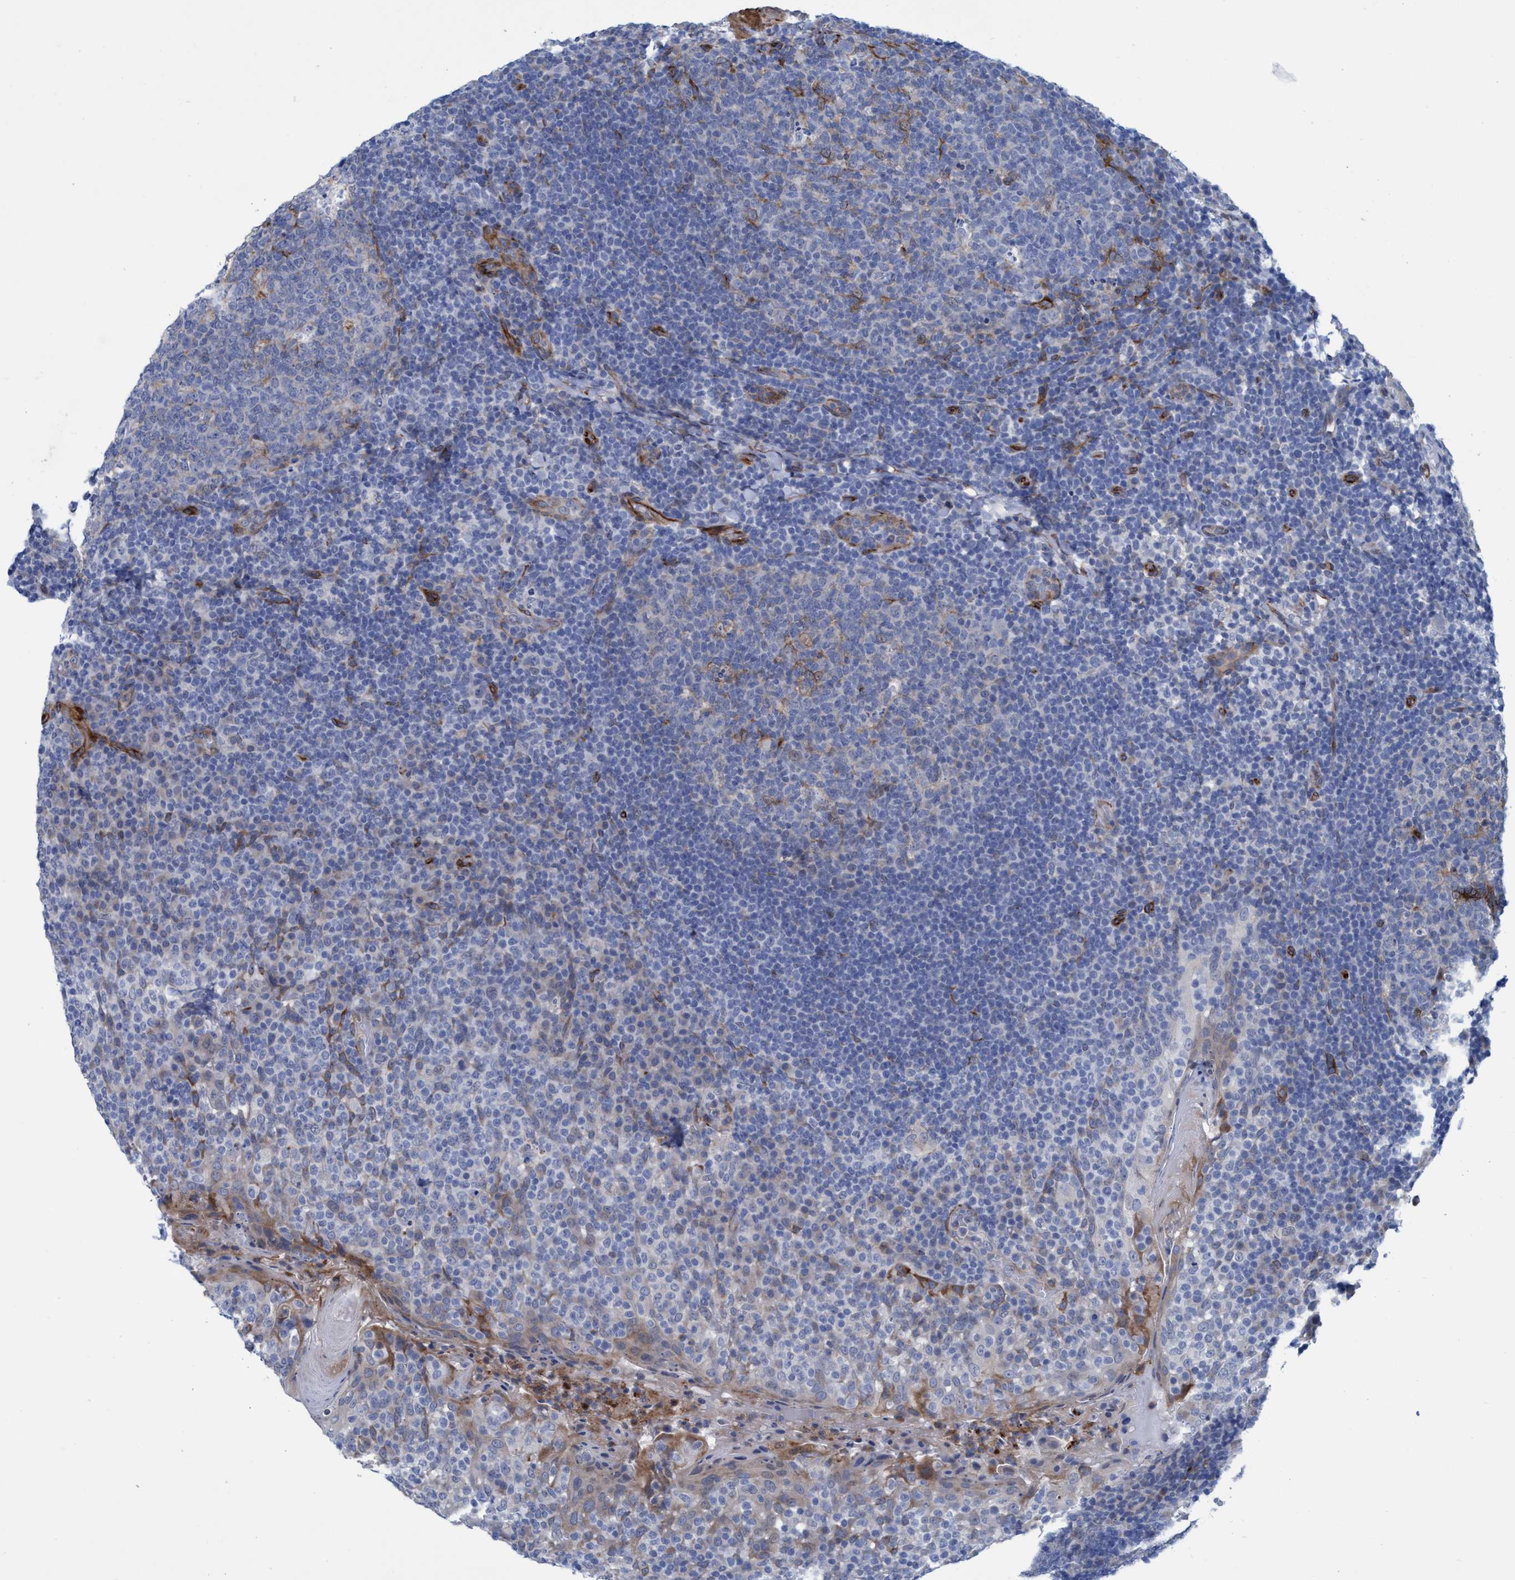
{"staining": {"intensity": "weak", "quantity": "<25%", "location": "cytoplasmic/membranous"}, "tissue": "tonsil", "cell_type": "Germinal center cells", "image_type": "normal", "snomed": [{"axis": "morphology", "description": "Normal tissue, NOS"}, {"axis": "topography", "description": "Tonsil"}], "caption": "Germinal center cells show no significant protein expression in normal tonsil.", "gene": "SLC43A2", "patient": {"sex": "female", "age": 19}}